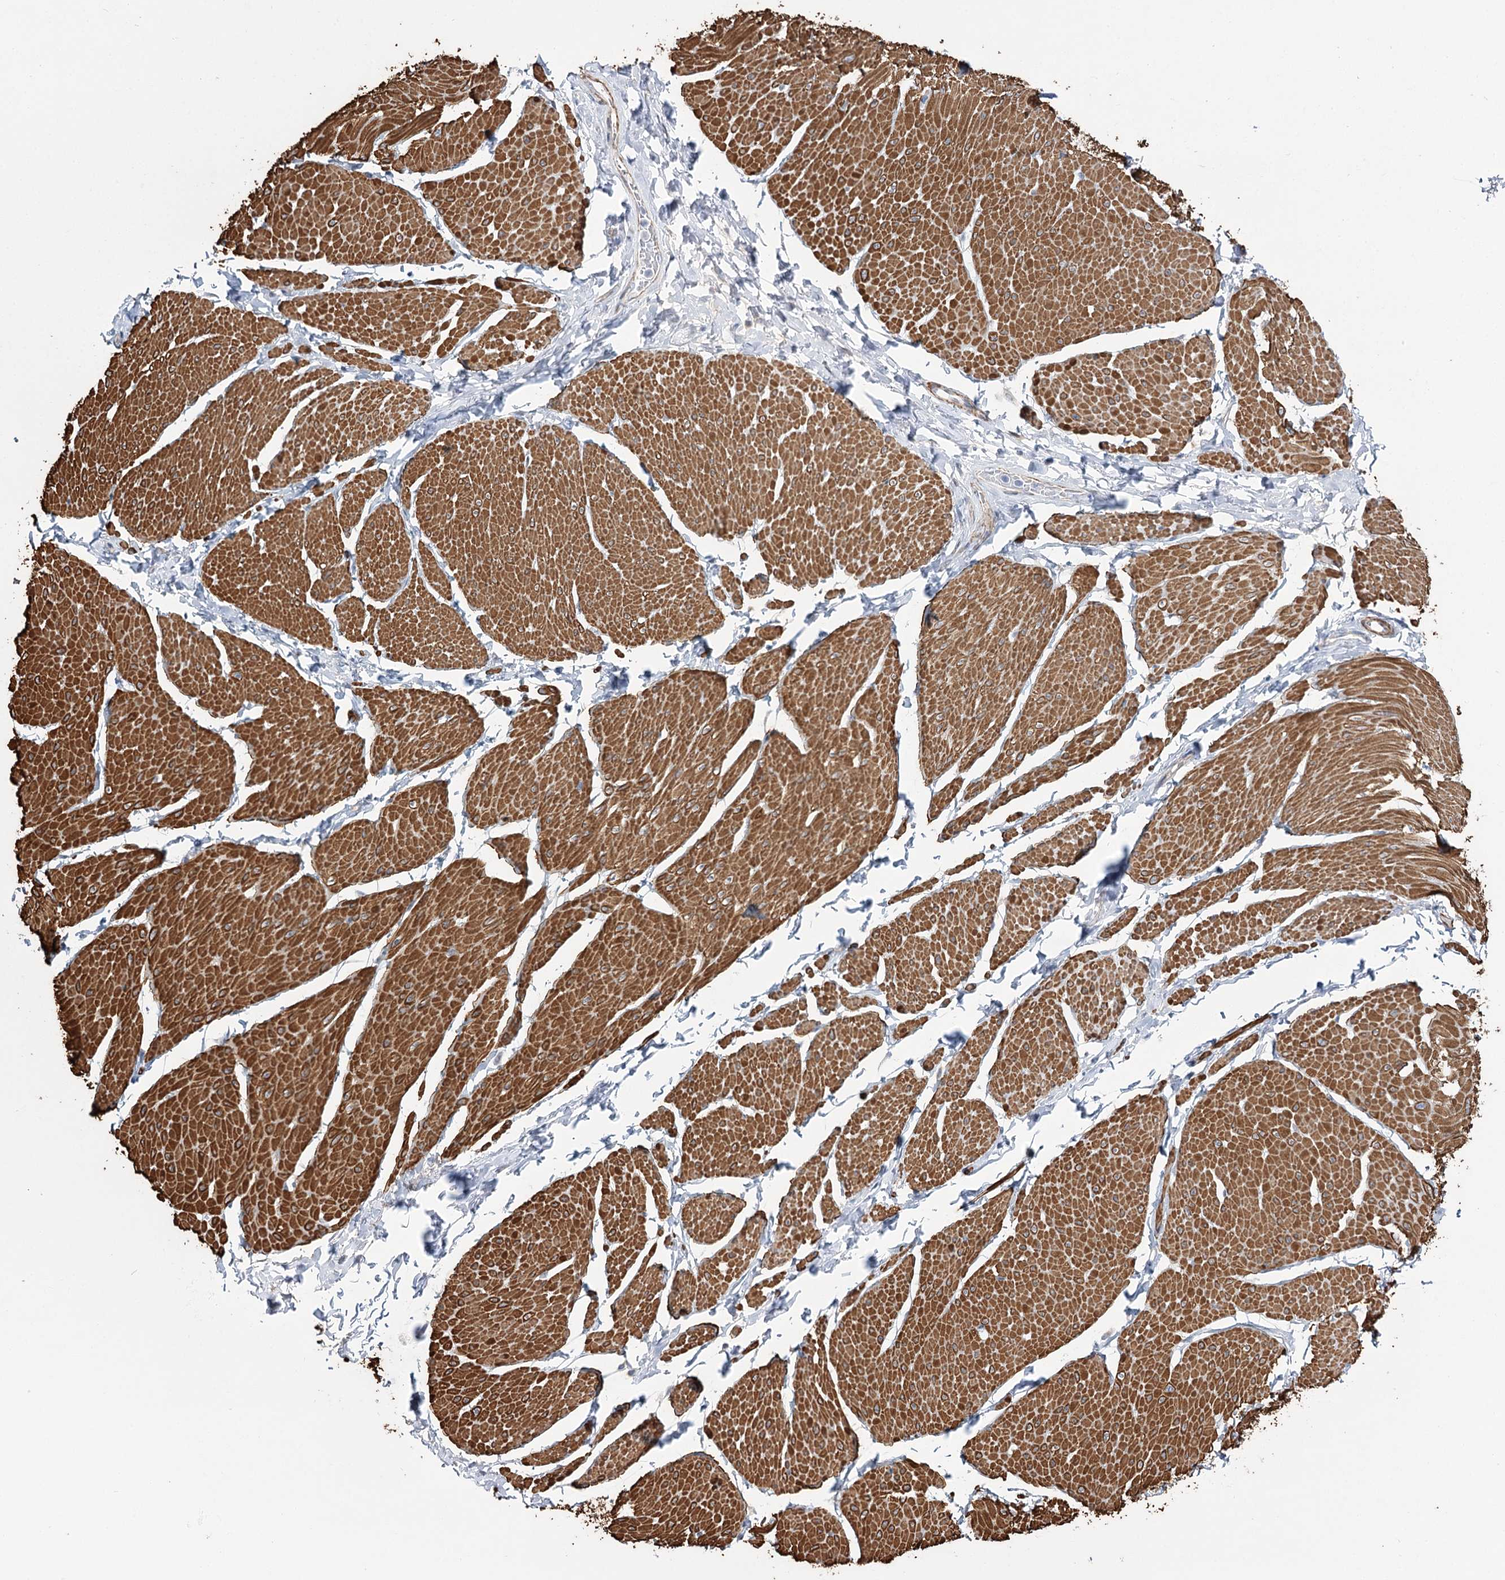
{"staining": {"intensity": "strong", "quantity": ">75%", "location": "cytoplasmic/membranous"}, "tissue": "smooth muscle", "cell_type": "Smooth muscle cells", "image_type": "normal", "snomed": [{"axis": "morphology", "description": "Urothelial carcinoma, High grade"}, {"axis": "topography", "description": "Urinary bladder"}], "caption": "A histopathology image of smooth muscle stained for a protein exhibits strong cytoplasmic/membranous brown staining in smooth muscle cells.", "gene": "WASHC3", "patient": {"sex": "male", "age": 46}}